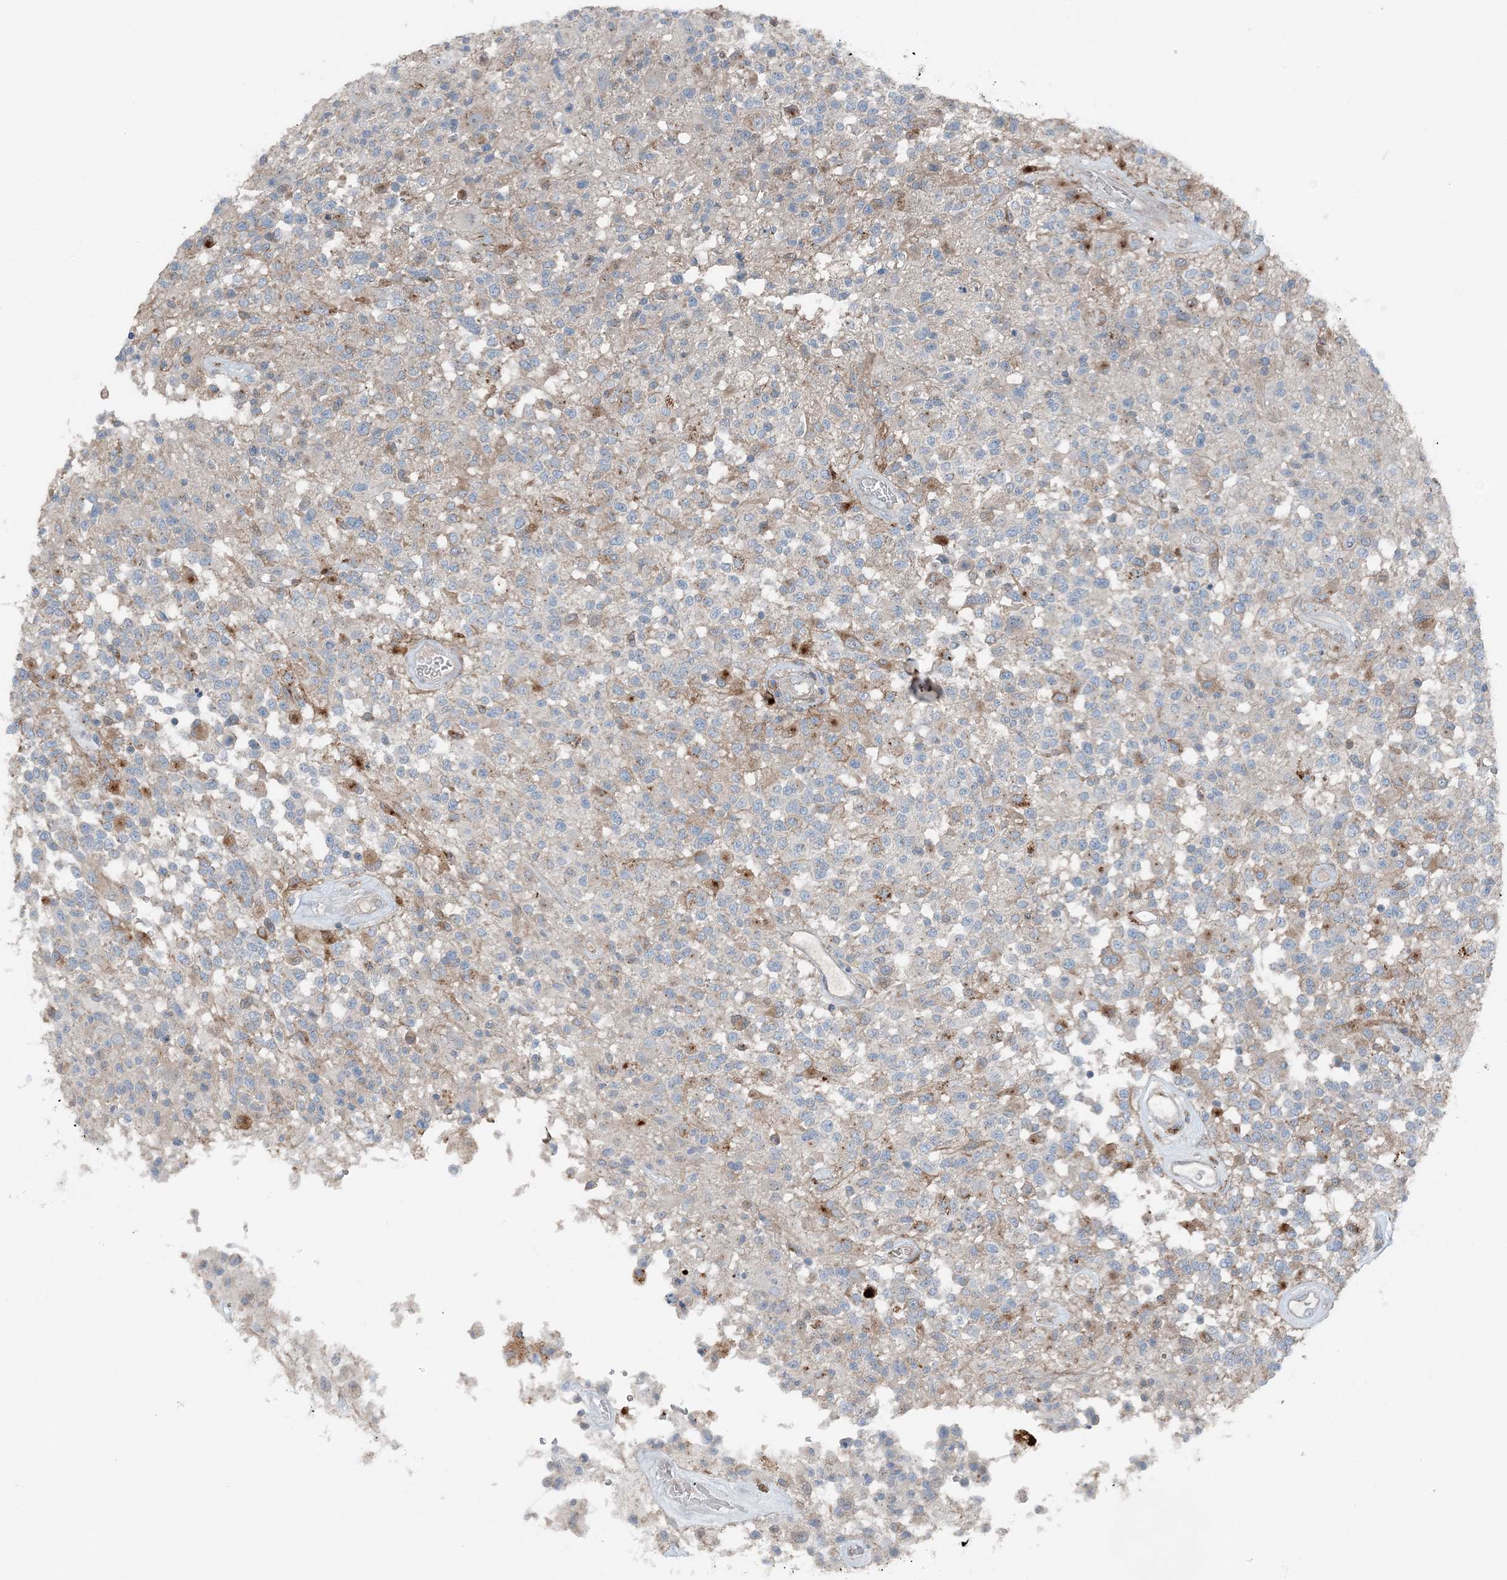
{"staining": {"intensity": "moderate", "quantity": "<25%", "location": "cytoplasmic/membranous"}, "tissue": "glioma", "cell_type": "Tumor cells", "image_type": "cancer", "snomed": [{"axis": "morphology", "description": "Glioma, malignant, High grade"}, {"axis": "morphology", "description": "Glioblastoma, NOS"}, {"axis": "topography", "description": "Brain"}], "caption": "Immunohistochemistry photomicrograph of neoplastic tissue: glioma stained using IHC displays low levels of moderate protein expression localized specifically in the cytoplasmic/membranous of tumor cells, appearing as a cytoplasmic/membranous brown color.", "gene": "KY", "patient": {"sex": "male", "age": 60}}